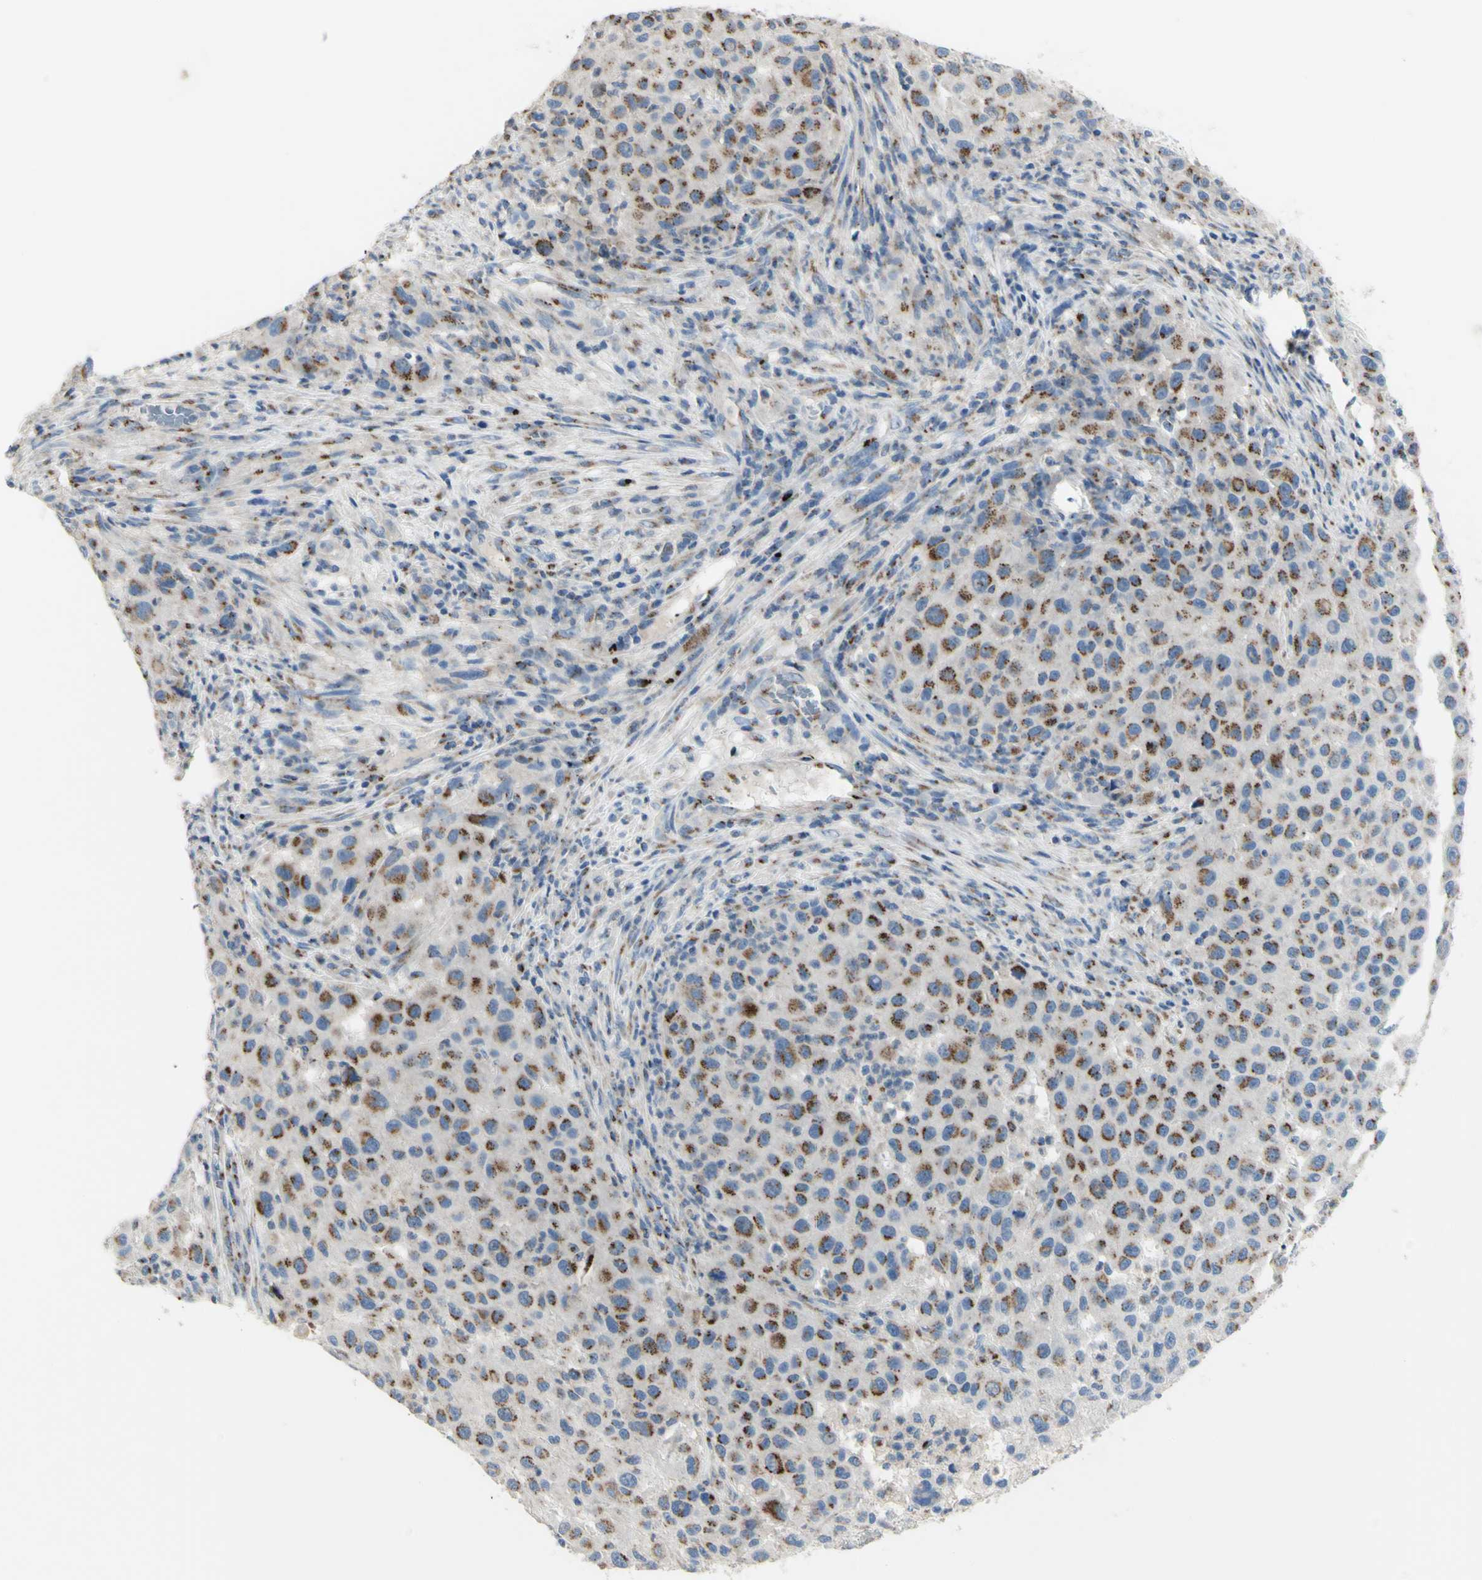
{"staining": {"intensity": "moderate", "quantity": ">75%", "location": "cytoplasmic/membranous"}, "tissue": "melanoma", "cell_type": "Tumor cells", "image_type": "cancer", "snomed": [{"axis": "morphology", "description": "Malignant melanoma, Metastatic site"}, {"axis": "topography", "description": "Lymph node"}], "caption": "Human malignant melanoma (metastatic site) stained for a protein (brown) reveals moderate cytoplasmic/membranous positive expression in about >75% of tumor cells.", "gene": "B4GALT3", "patient": {"sex": "male", "age": 61}}